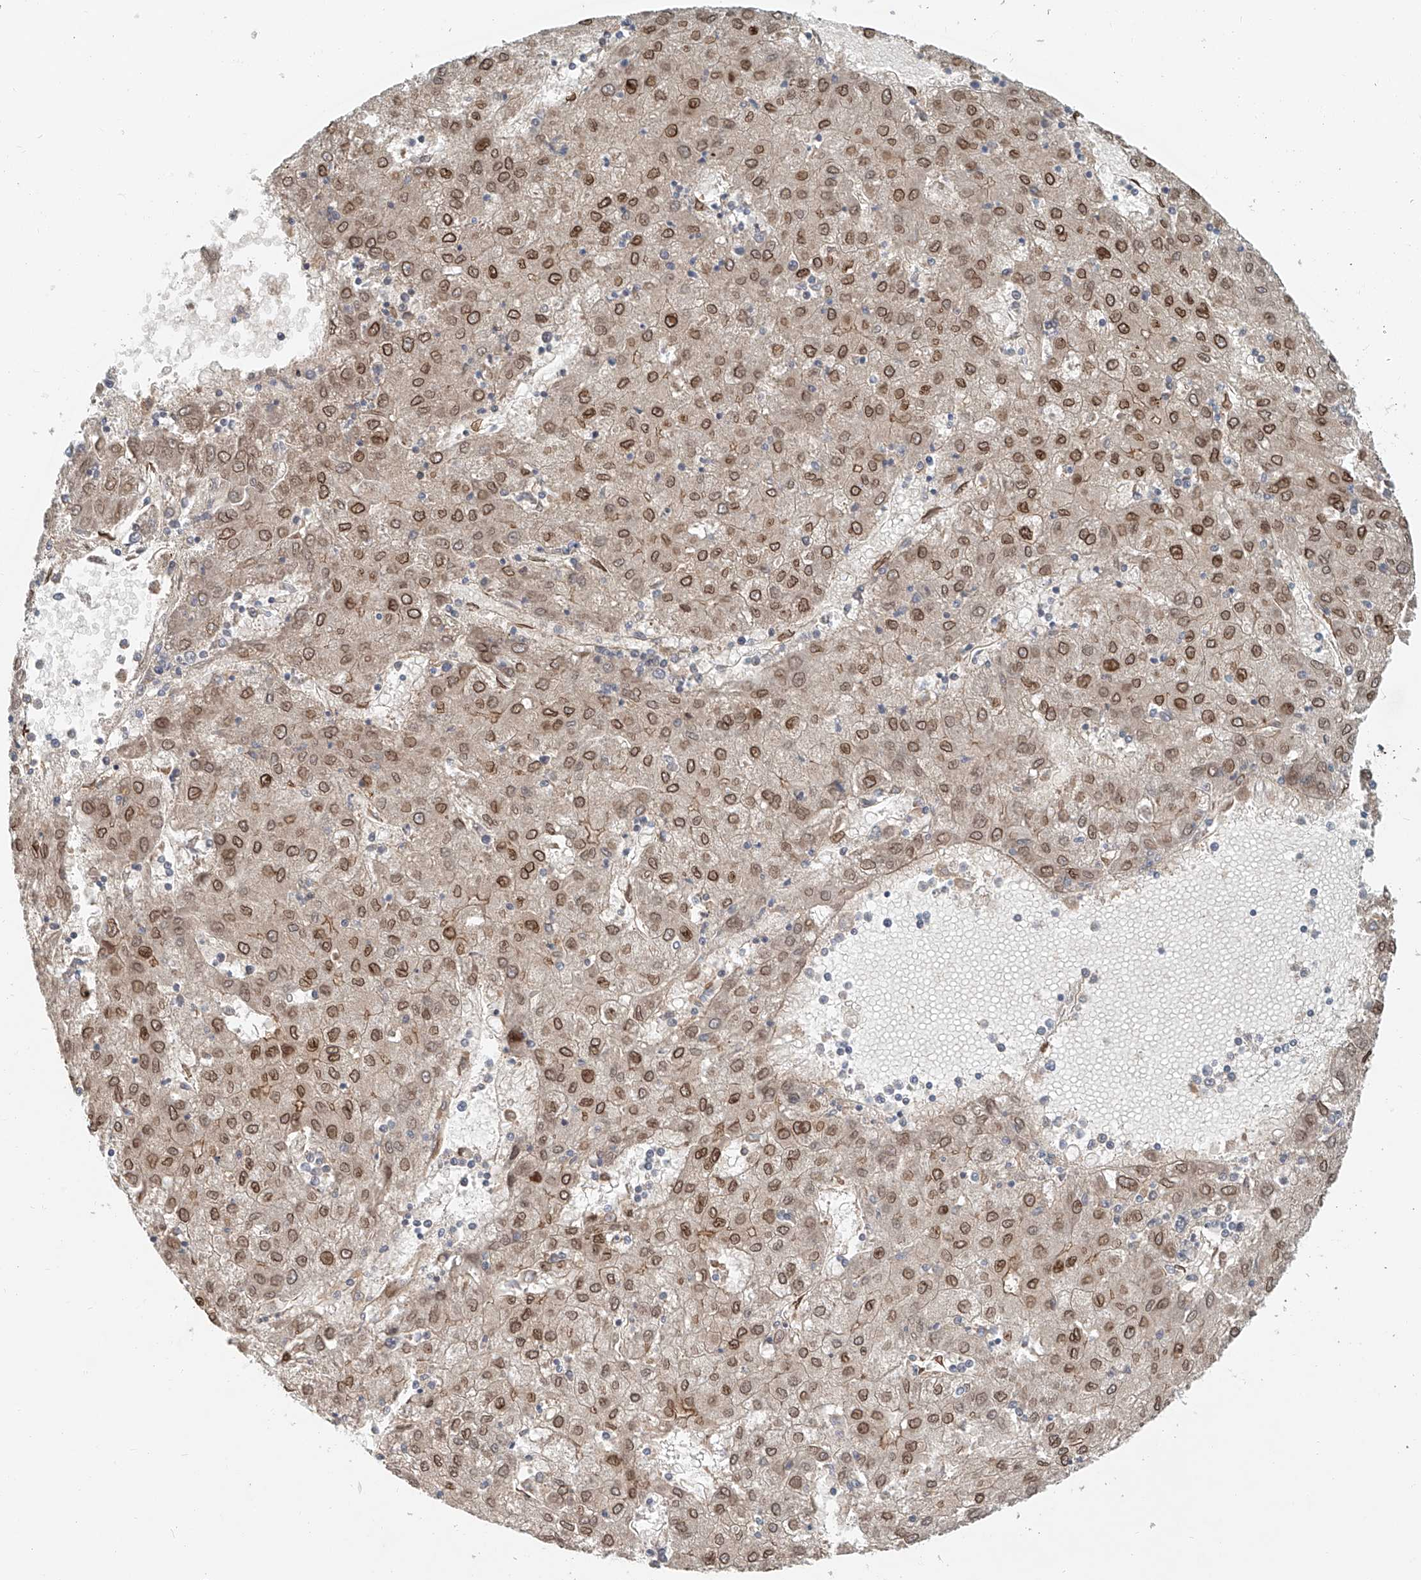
{"staining": {"intensity": "moderate", "quantity": ">75%", "location": "nuclear"}, "tissue": "liver cancer", "cell_type": "Tumor cells", "image_type": "cancer", "snomed": [{"axis": "morphology", "description": "Carcinoma, Hepatocellular, NOS"}, {"axis": "topography", "description": "Liver"}], "caption": "A brown stain labels moderate nuclear positivity of a protein in human liver cancer tumor cells.", "gene": "SASH1", "patient": {"sex": "male", "age": 72}}